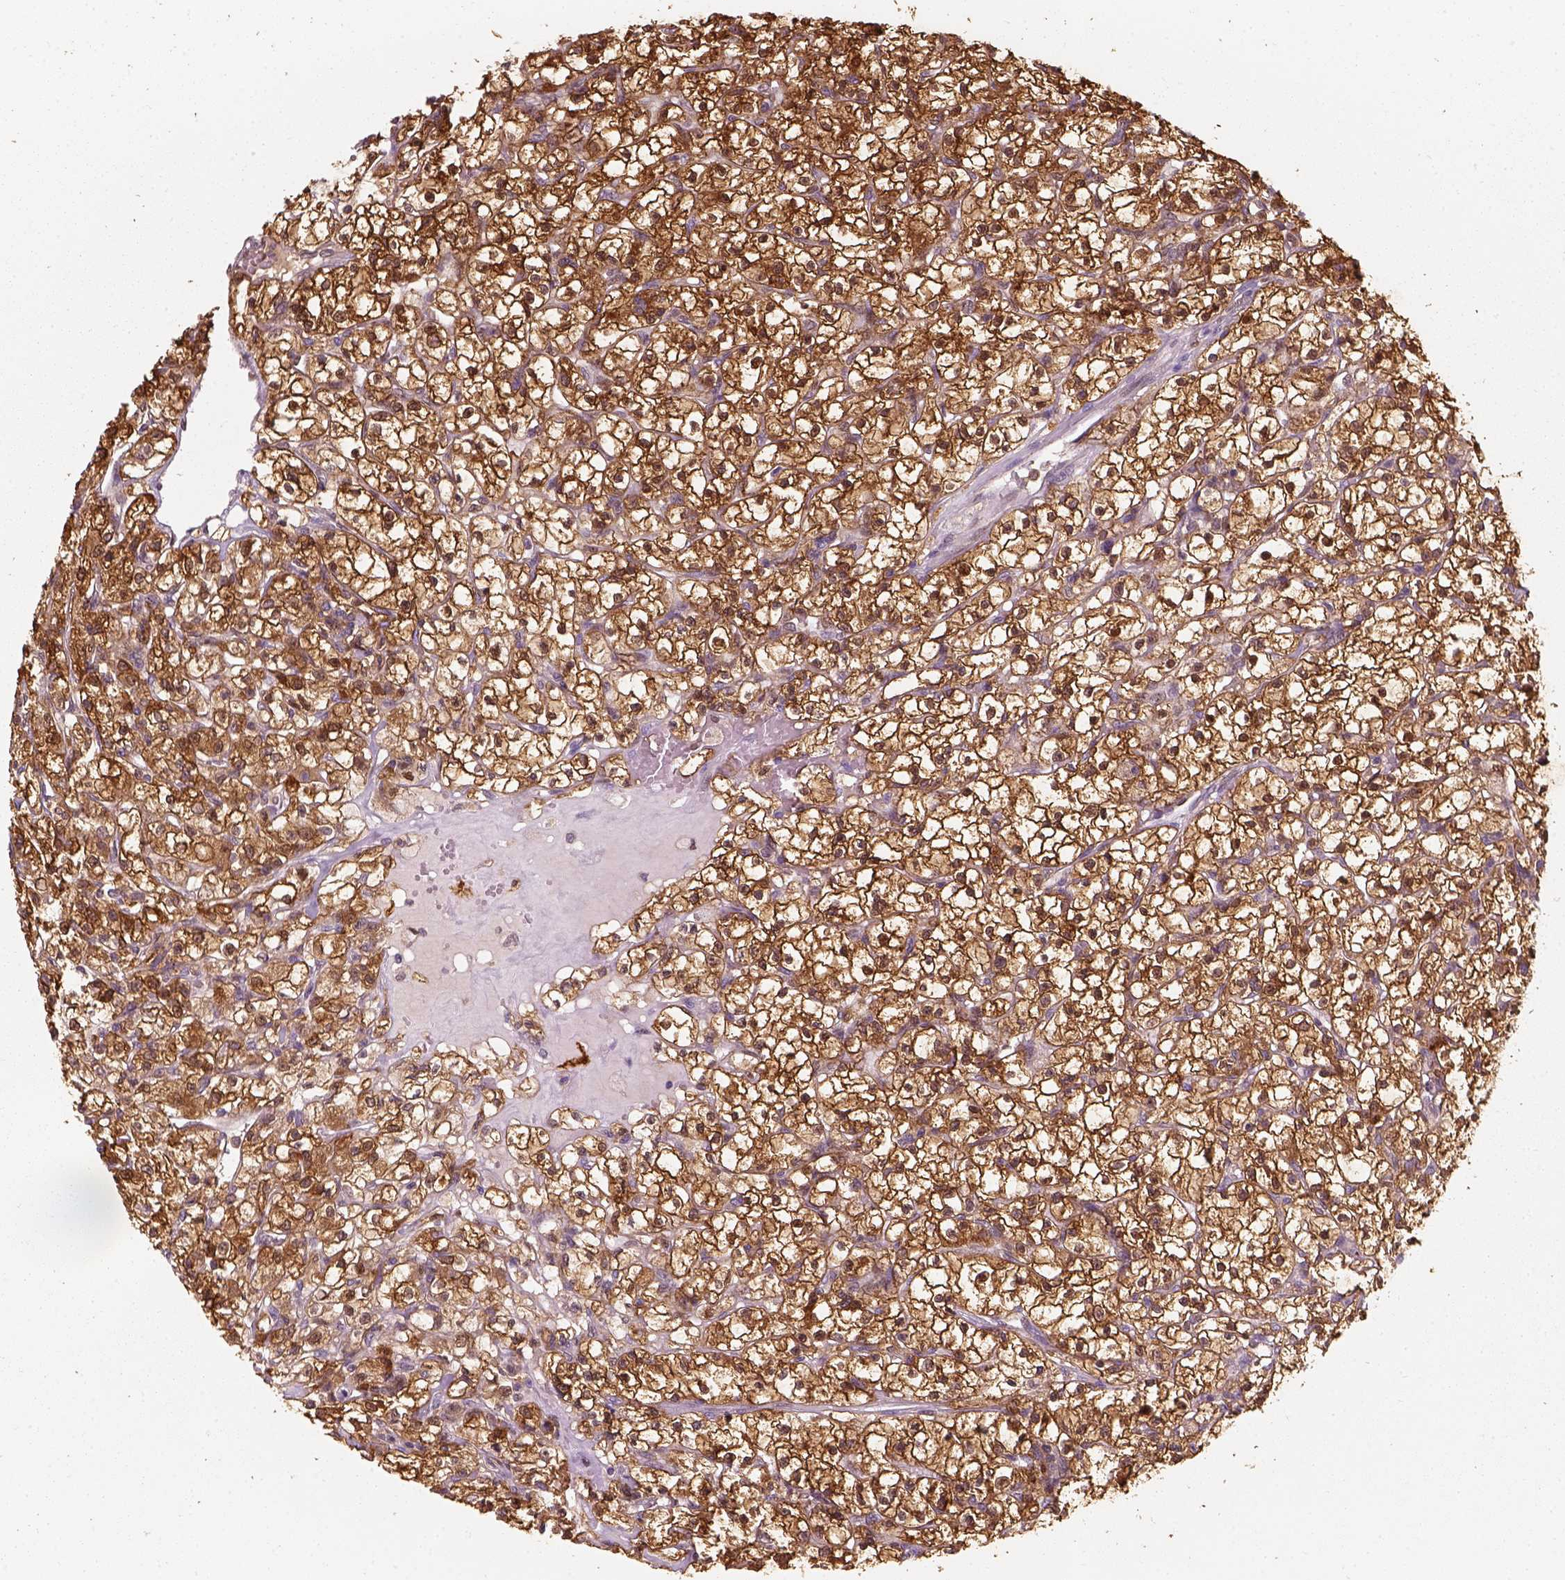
{"staining": {"intensity": "strong", "quantity": ">75%", "location": "cytoplasmic/membranous,nuclear"}, "tissue": "renal cancer", "cell_type": "Tumor cells", "image_type": "cancer", "snomed": [{"axis": "morphology", "description": "Adenocarcinoma, NOS"}, {"axis": "topography", "description": "Kidney"}], "caption": "Renal cancer (adenocarcinoma) stained with a protein marker shows strong staining in tumor cells.", "gene": "SQSTM1", "patient": {"sex": "female", "age": 59}}